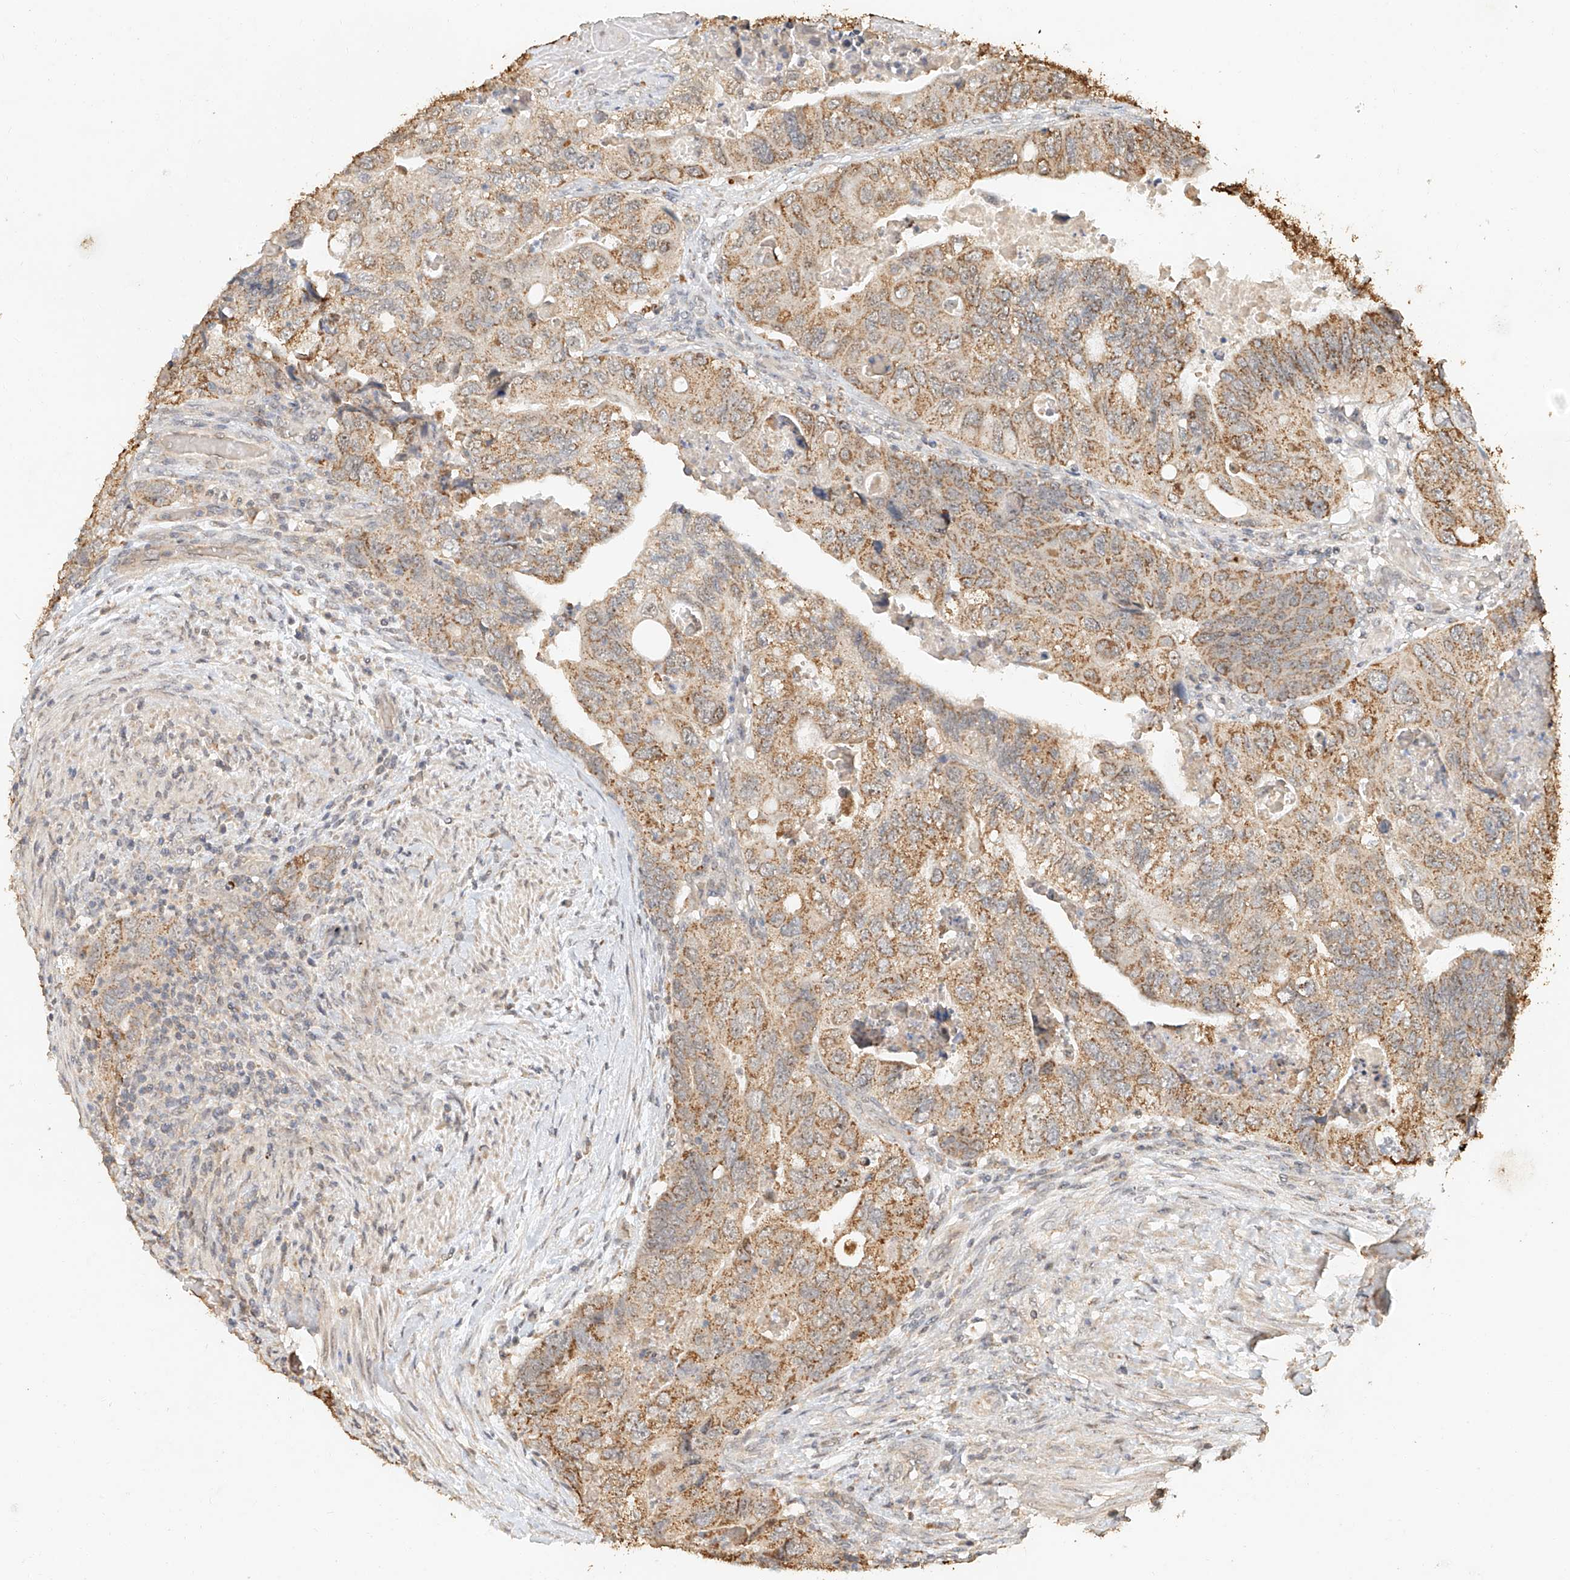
{"staining": {"intensity": "moderate", "quantity": ">75%", "location": "cytoplasmic/membranous"}, "tissue": "colorectal cancer", "cell_type": "Tumor cells", "image_type": "cancer", "snomed": [{"axis": "morphology", "description": "Adenocarcinoma, NOS"}, {"axis": "topography", "description": "Rectum"}], "caption": "Moderate cytoplasmic/membranous staining is appreciated in approximately >75% of tumor cells in colorectal cancer (adenocarcinoma).", "gene": "CXorf58", "patient": {"sex": "male", "age": 63}}